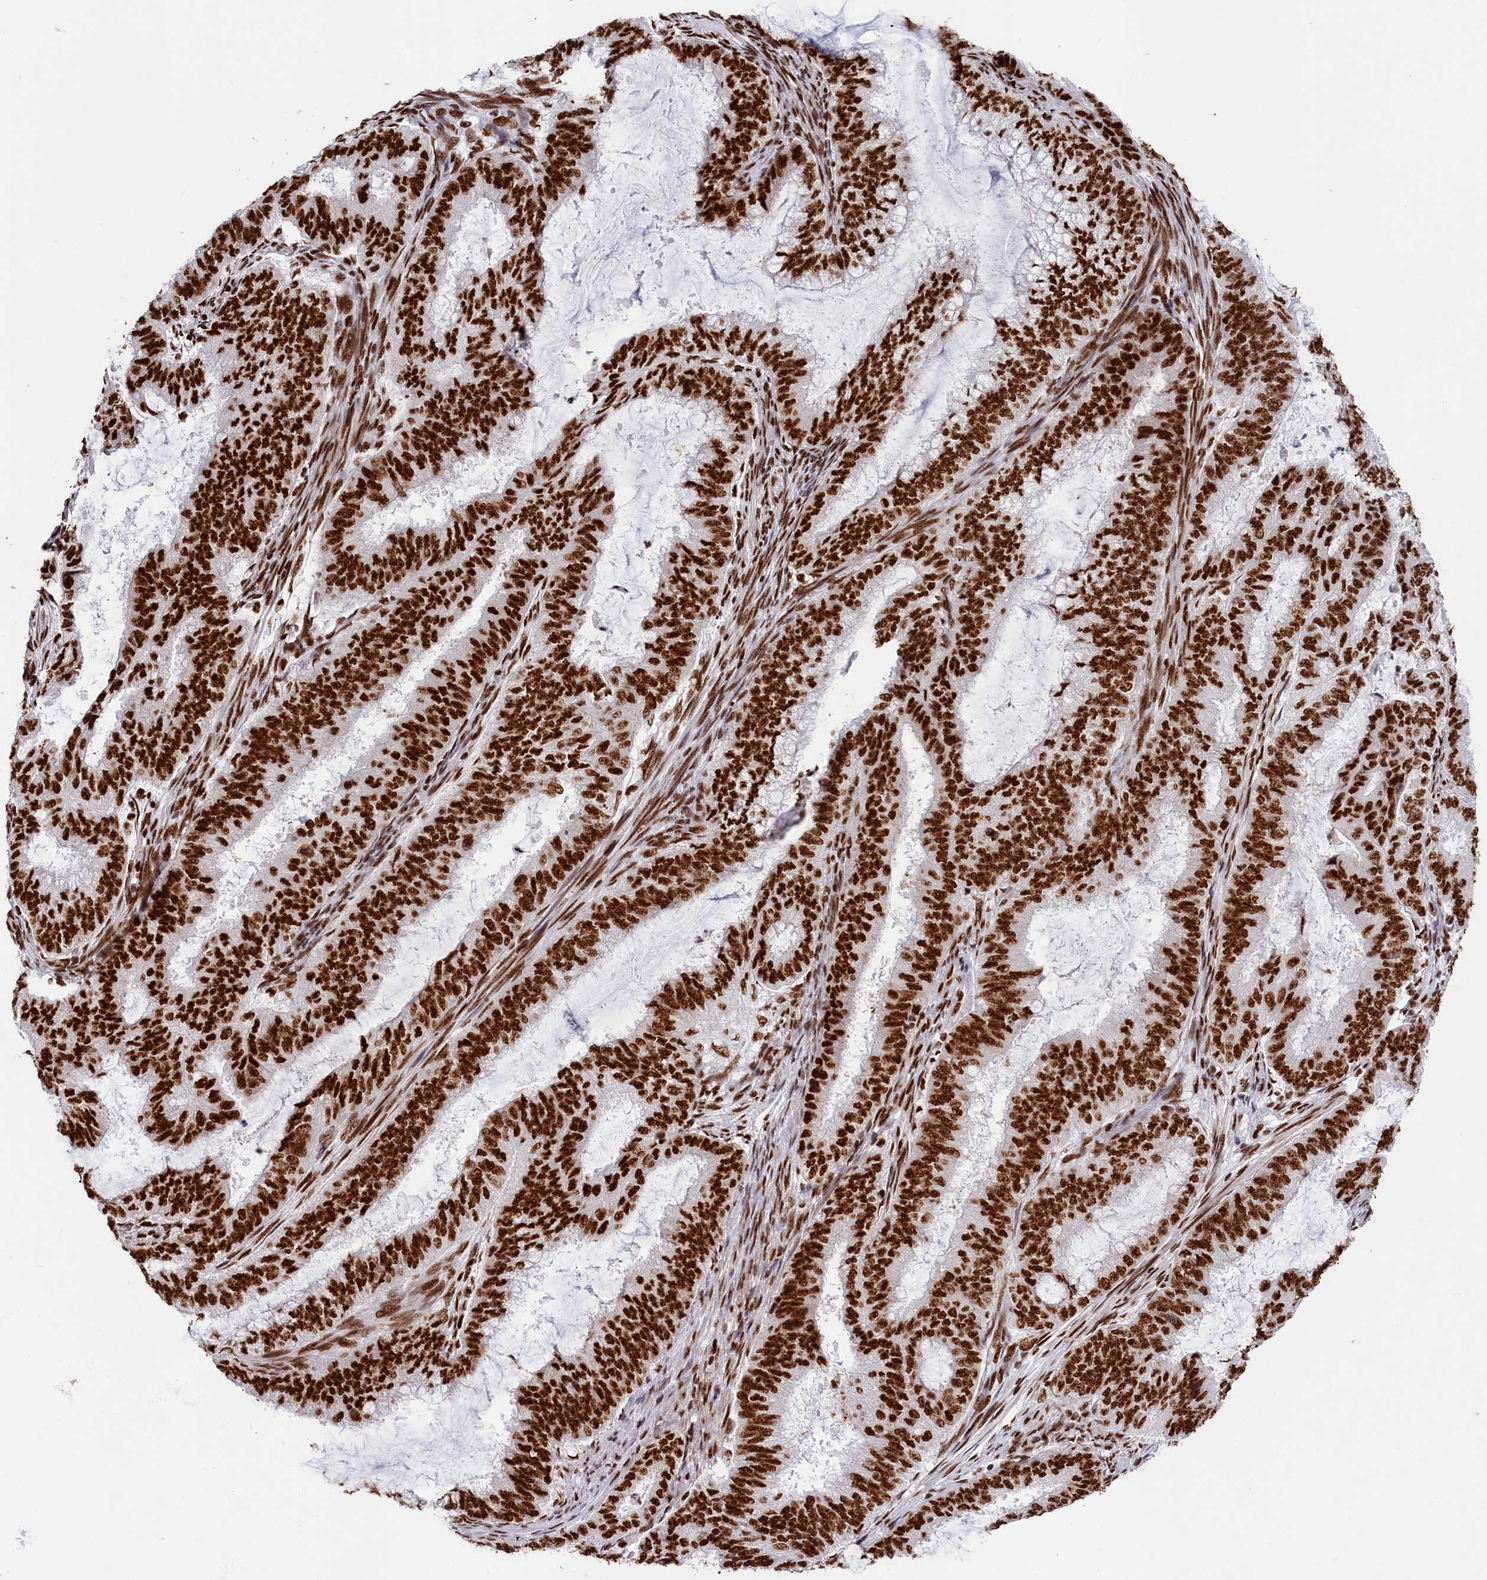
{"staining": {"intensity": "strong", "quantity": ">75%", "location": "nuclear"}, "tissue": "endometrial cancer", "cell_type": "Tumor cells", "image_type": "cancer", "snomed": [{"axis": "morphology", "description": "Adenocarcinoma, NOS"}, {"axis": "topography", "description": "Endometrium"}], "caption": "Protein expression analysis of human adenocarcinoma (endometrial) reveals strong nuclear expression in about >75% of tumor cells. The staining was performed using DAB (3,3'-diaminobenzidine) to visualize the protein expression in brown, while the nuclei were stained in blue with hematoxylin (Magnification: 20x).", "gene": "SNRNP70", "patient": {"sex": "female", "age": 51}}